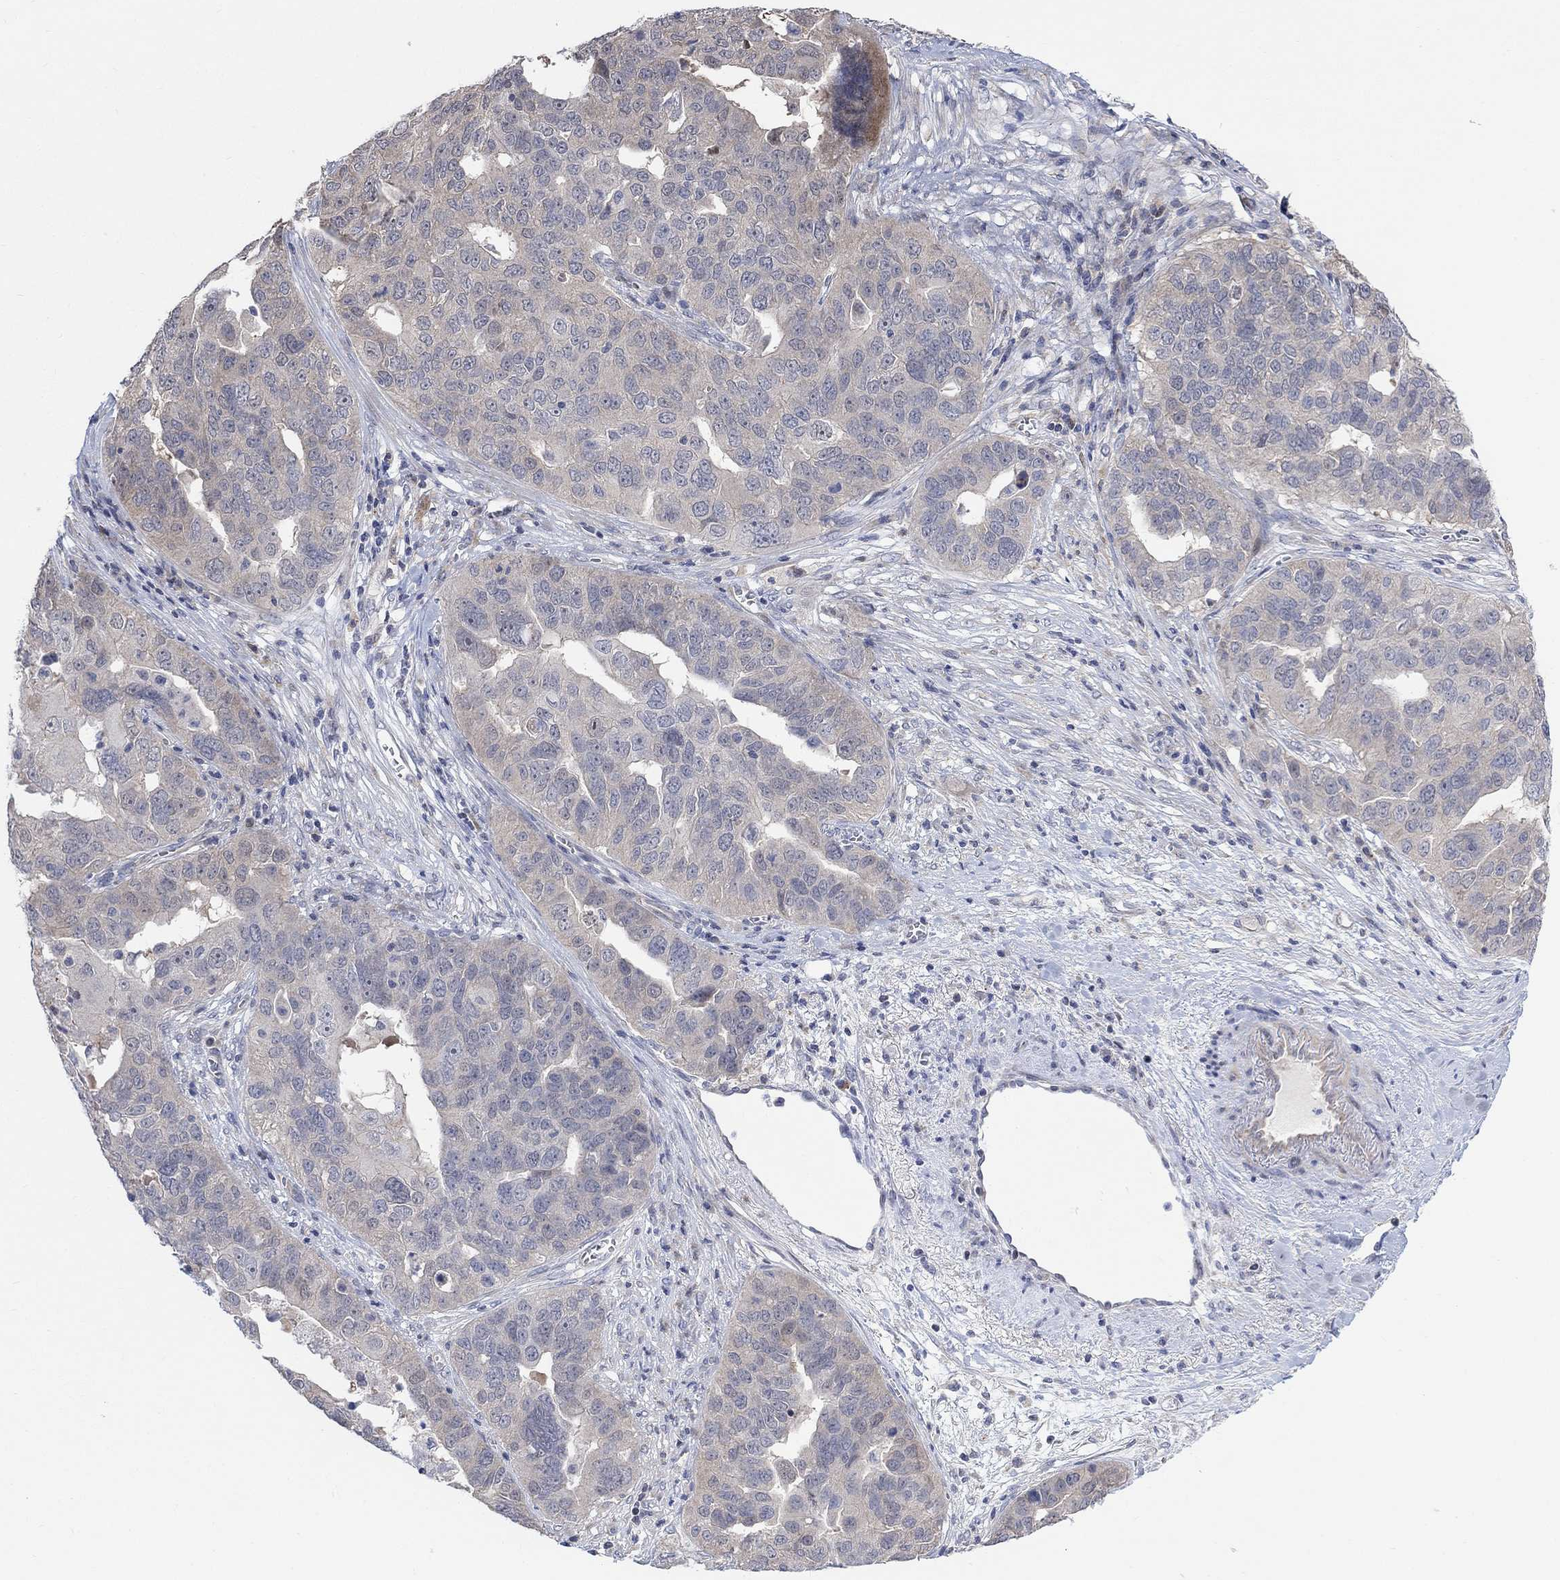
{"staining": {"intensity": "negative", "quantity": "none", "location": "none"}, "tissue": "ovarian cancer", "cell_type": "Tumor cells", "image_type": "cancer", "snomed": [{"axis": "morphology", "description": "Carcinoma, endometroid"}, {"axis": "topography", "description": "Soft tissue"}, {"axis": "topography", "description": "Ovary"}], "caption": "Immunohistochemistry (IHC) image of neoplastic tissue: endometroid carcinoma (ovarian) stained with DAB (3,3'-diaminobenzidine) displays no significant protein staining in tumor cells.", "gene": "CNTF", "patient": {"sex": "female", "age": 52}}